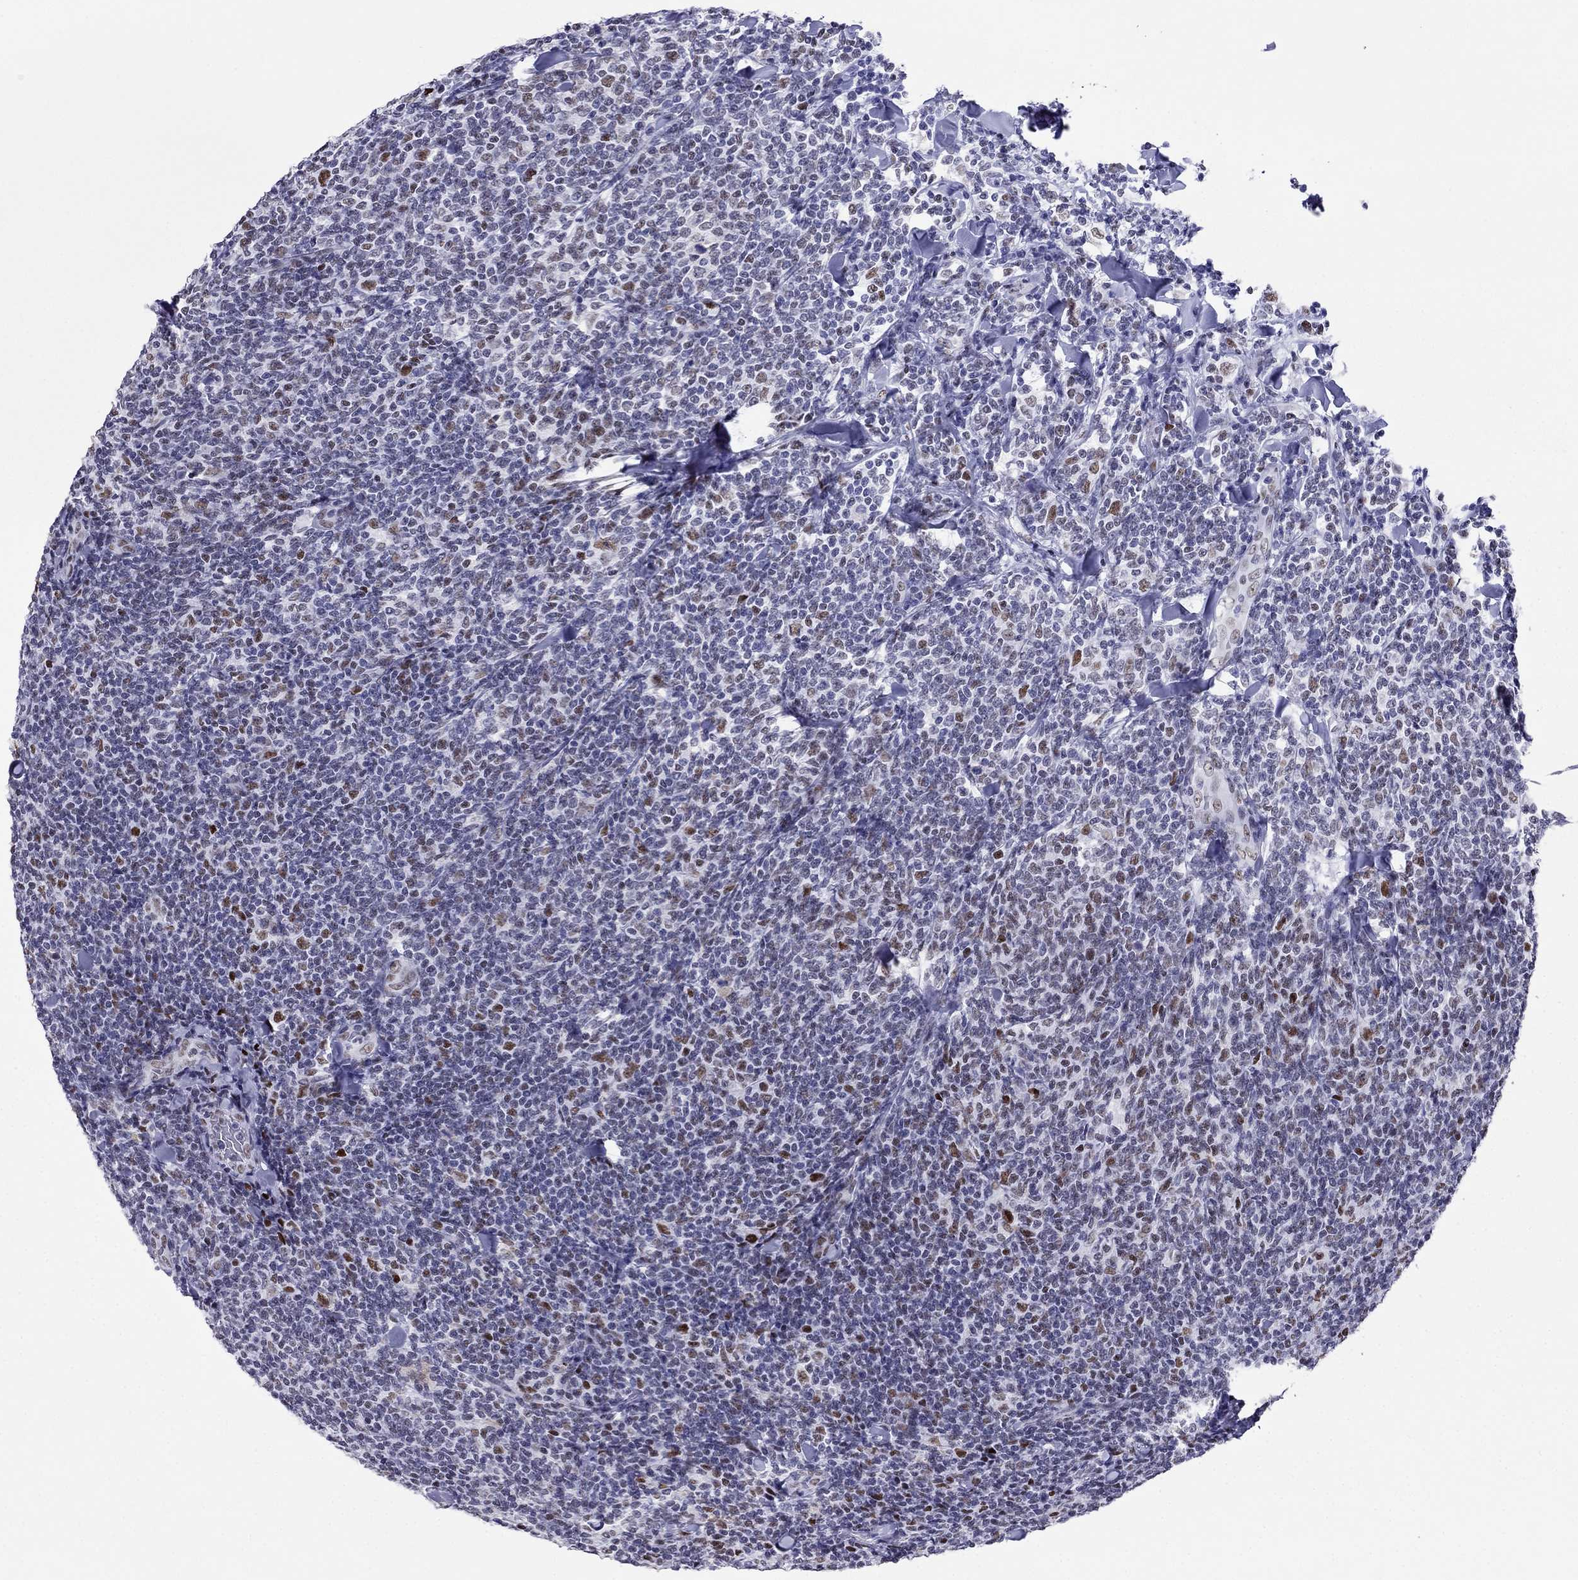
{"staining": {"intensity": "moderate", "quantity": "<25%", "location": "nuclear"}, "tissue": "lymphoma", "cell_type": "Tumor cells", "image_type": "cancer", "snomed": [{"axis": "morphology", "description": "Malignant lymphoma, non-Hodgkin's type, Low grade"}, {"axis": "topography", "description": "Lymph node"}], "caption": "An image of lymphoma stained for a protein displays moderate nuclear brown staining in tumor cells. (DAB (3,3'-diaminobenzidine) = brown stain, brightfield microscopy at high magnification).", "gene": "PPM1G", "patient": {"sex": "female", "age": 56}}